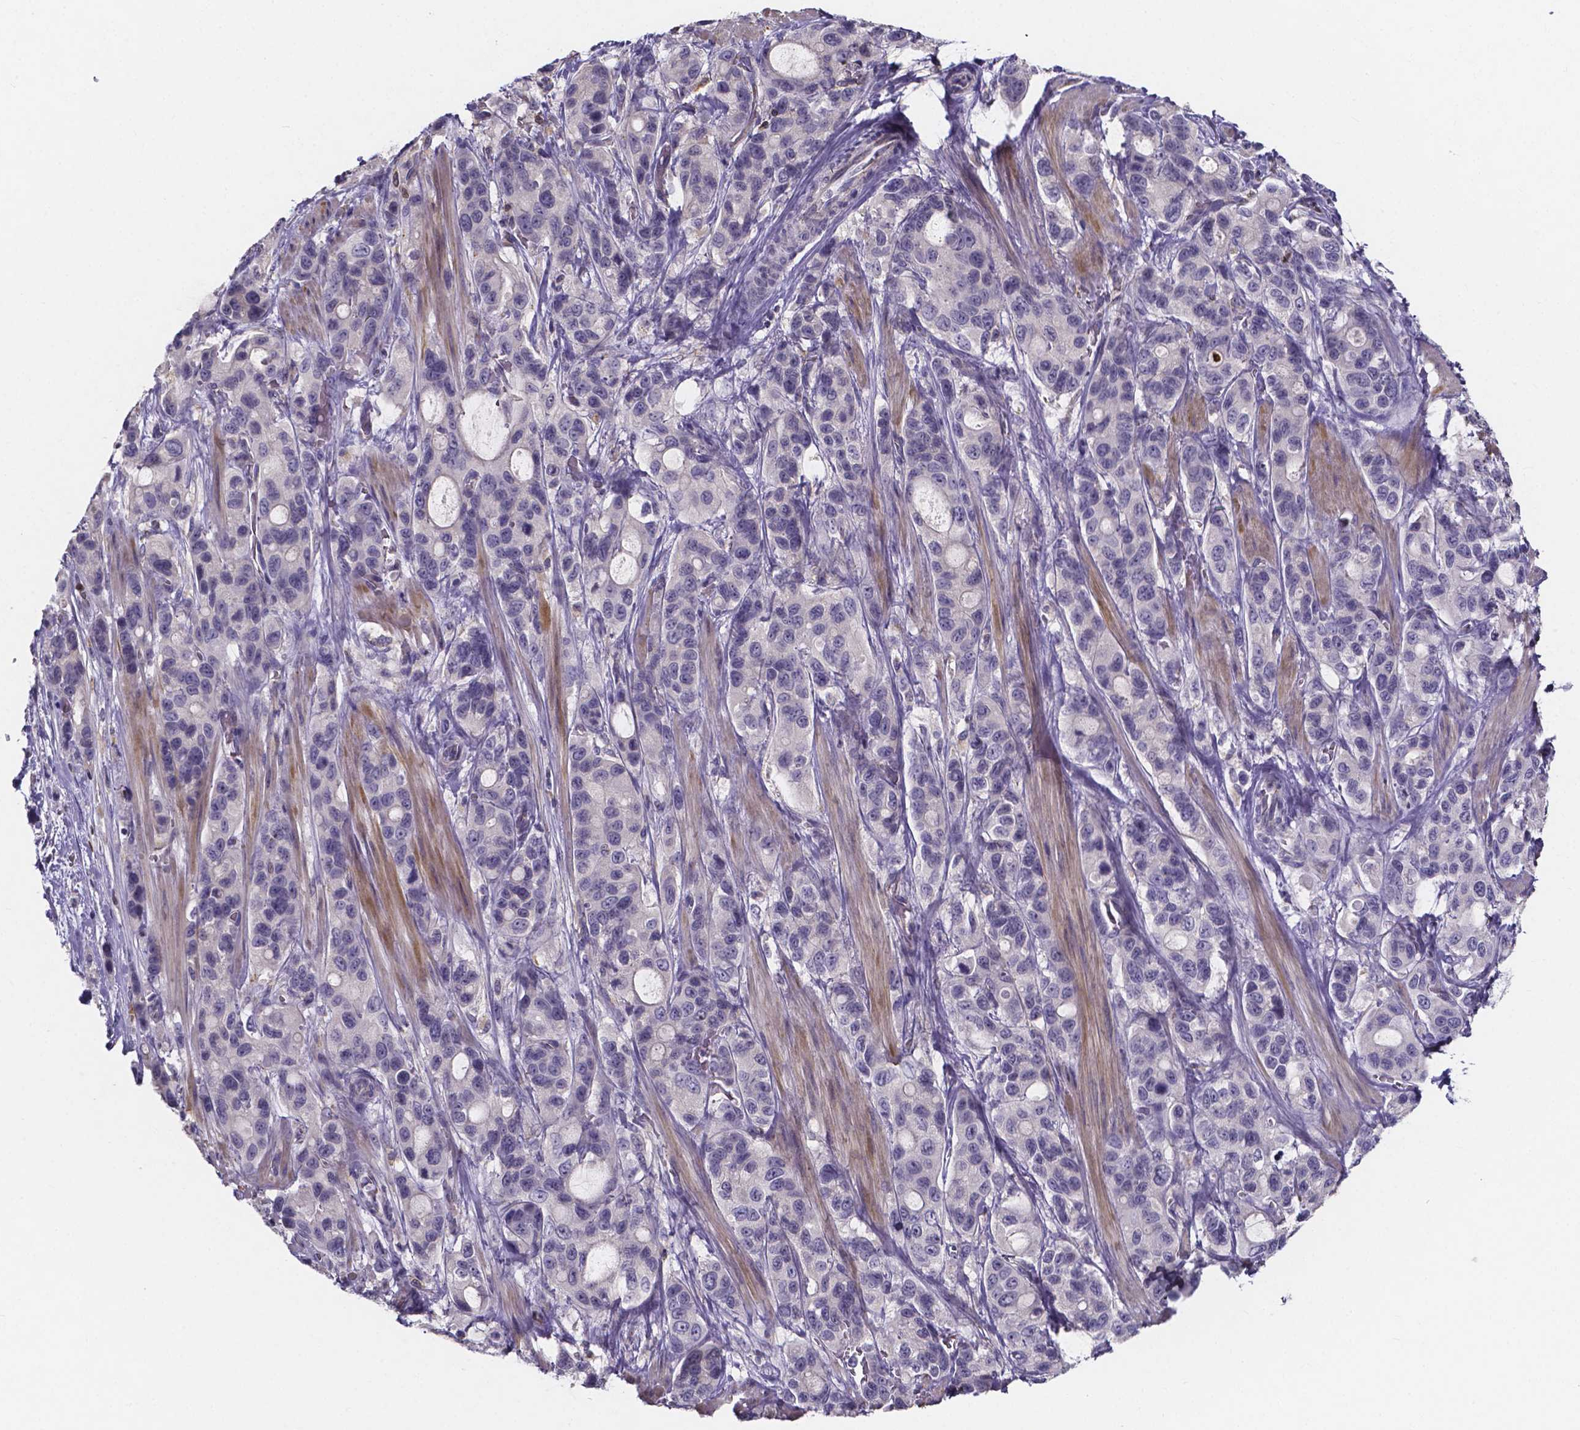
{"staining": {"intensity": "negative", "quantity": "none", "location": "none"}, "tissue": "stomach cancer", "cell_type": "Tumor cells", "image_type": "cancer", "snomed": [{"axis": "morphology", "description": "Adenocarcinoma, NOS"}, {"axis": "topography", "description": "Stomach"}], "caption": "A high-resolution histopathology image shows immunohistochemistry staining of stomach cancer, which displays no significant staining in tumor cells.", "gene": "THEMIS", "patient": {"sex": "male", "age": 63}}